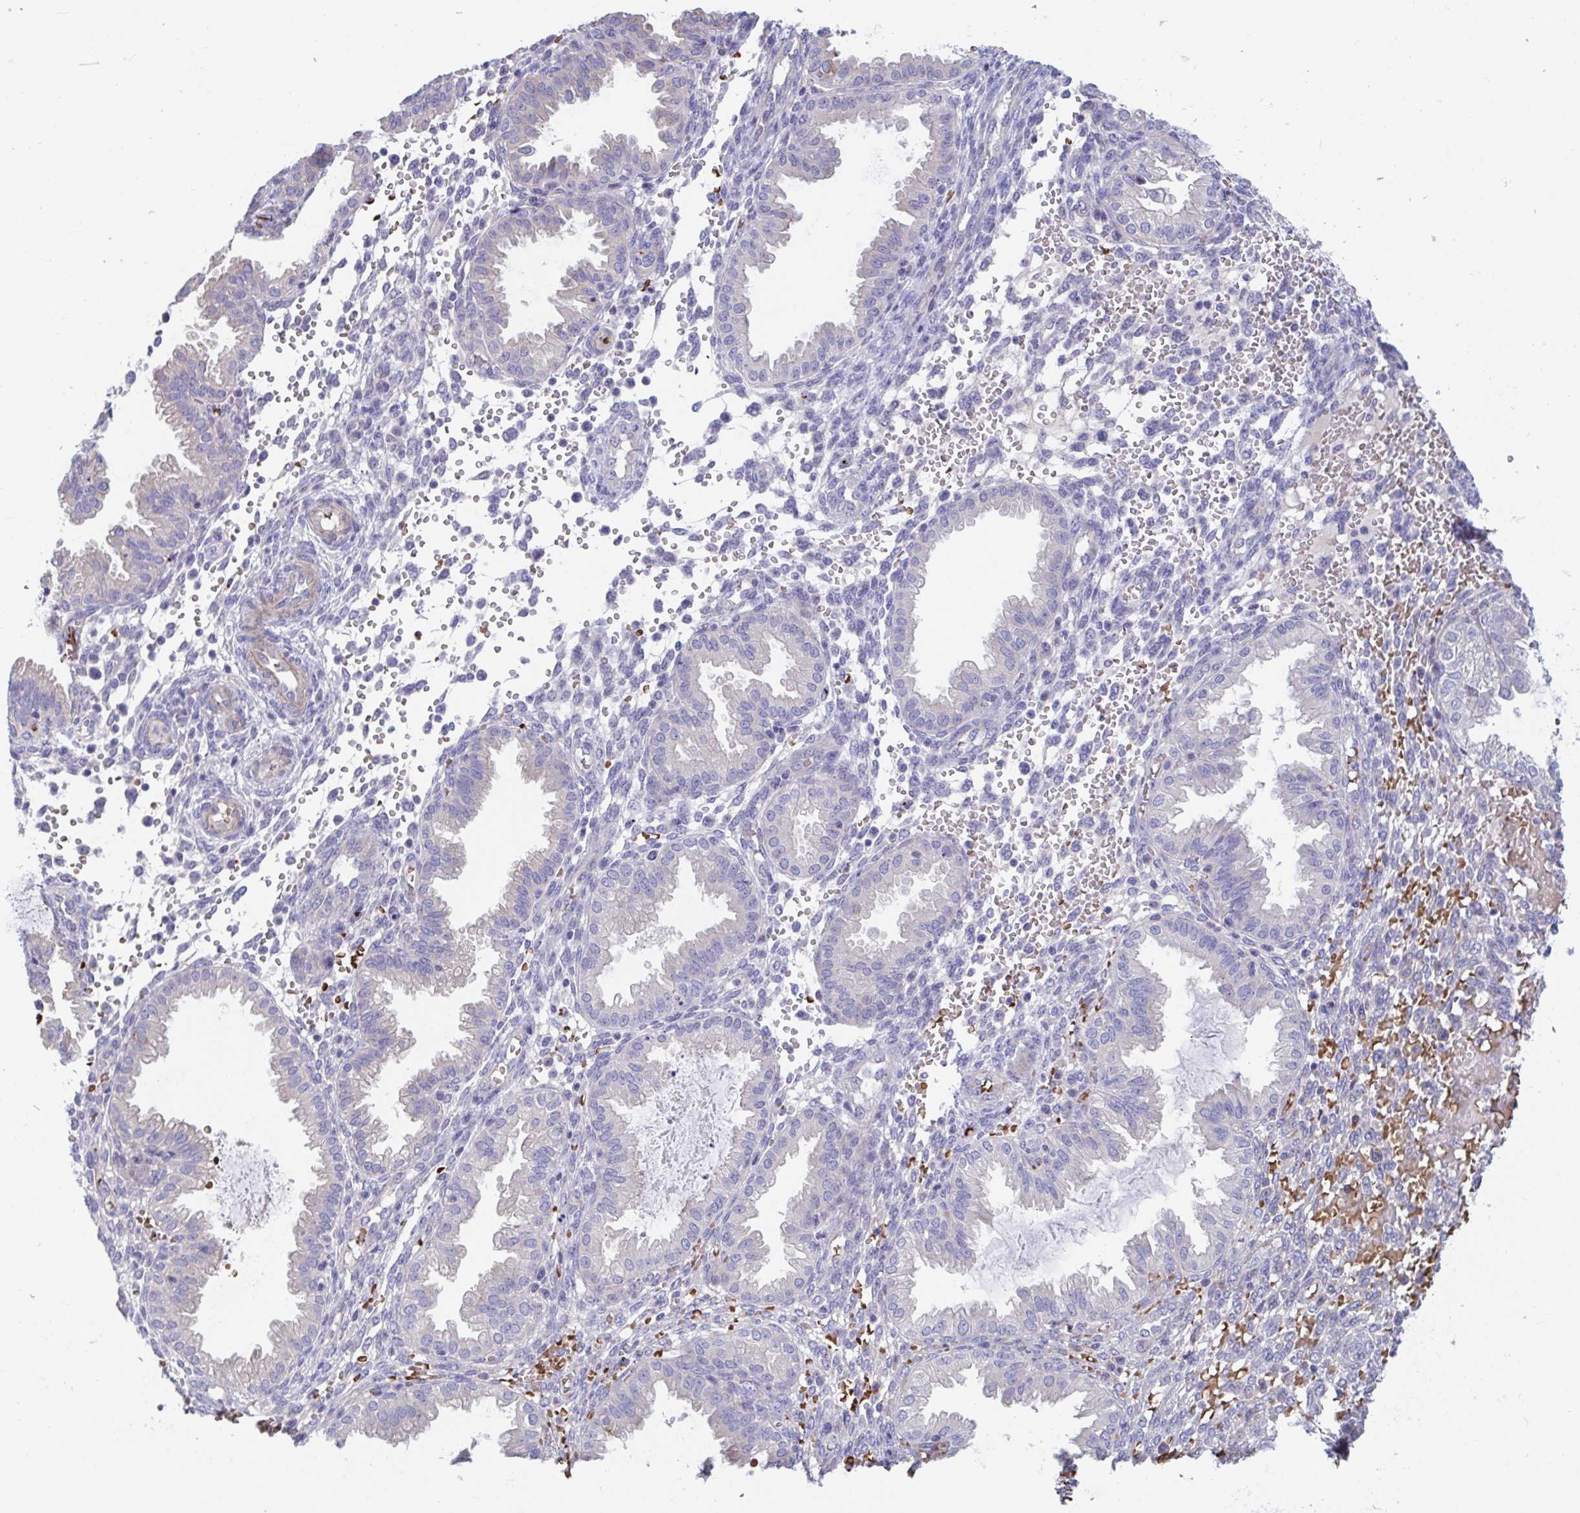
{"staining": {"intensity": "negative", "quantity": "none", "location": "none"}, "tissue": "endometrium", "cell_type": "Cells in endometrial stroma", "image_type": "normal", "snomed": [{"axis": "morphology", "description": "Normal tissue, NOS"}, {"axis": "topography", "description": "Endometrium"}], "caption": "Immunohistochemistry (IHC) micrograph of unremarkable endometrium: endometrium stained with DAB shows no significant protein positivity in cells in endometrial stroma.", "gene": "TTC30A", "patient": {"sex": "female", "age": 33}}